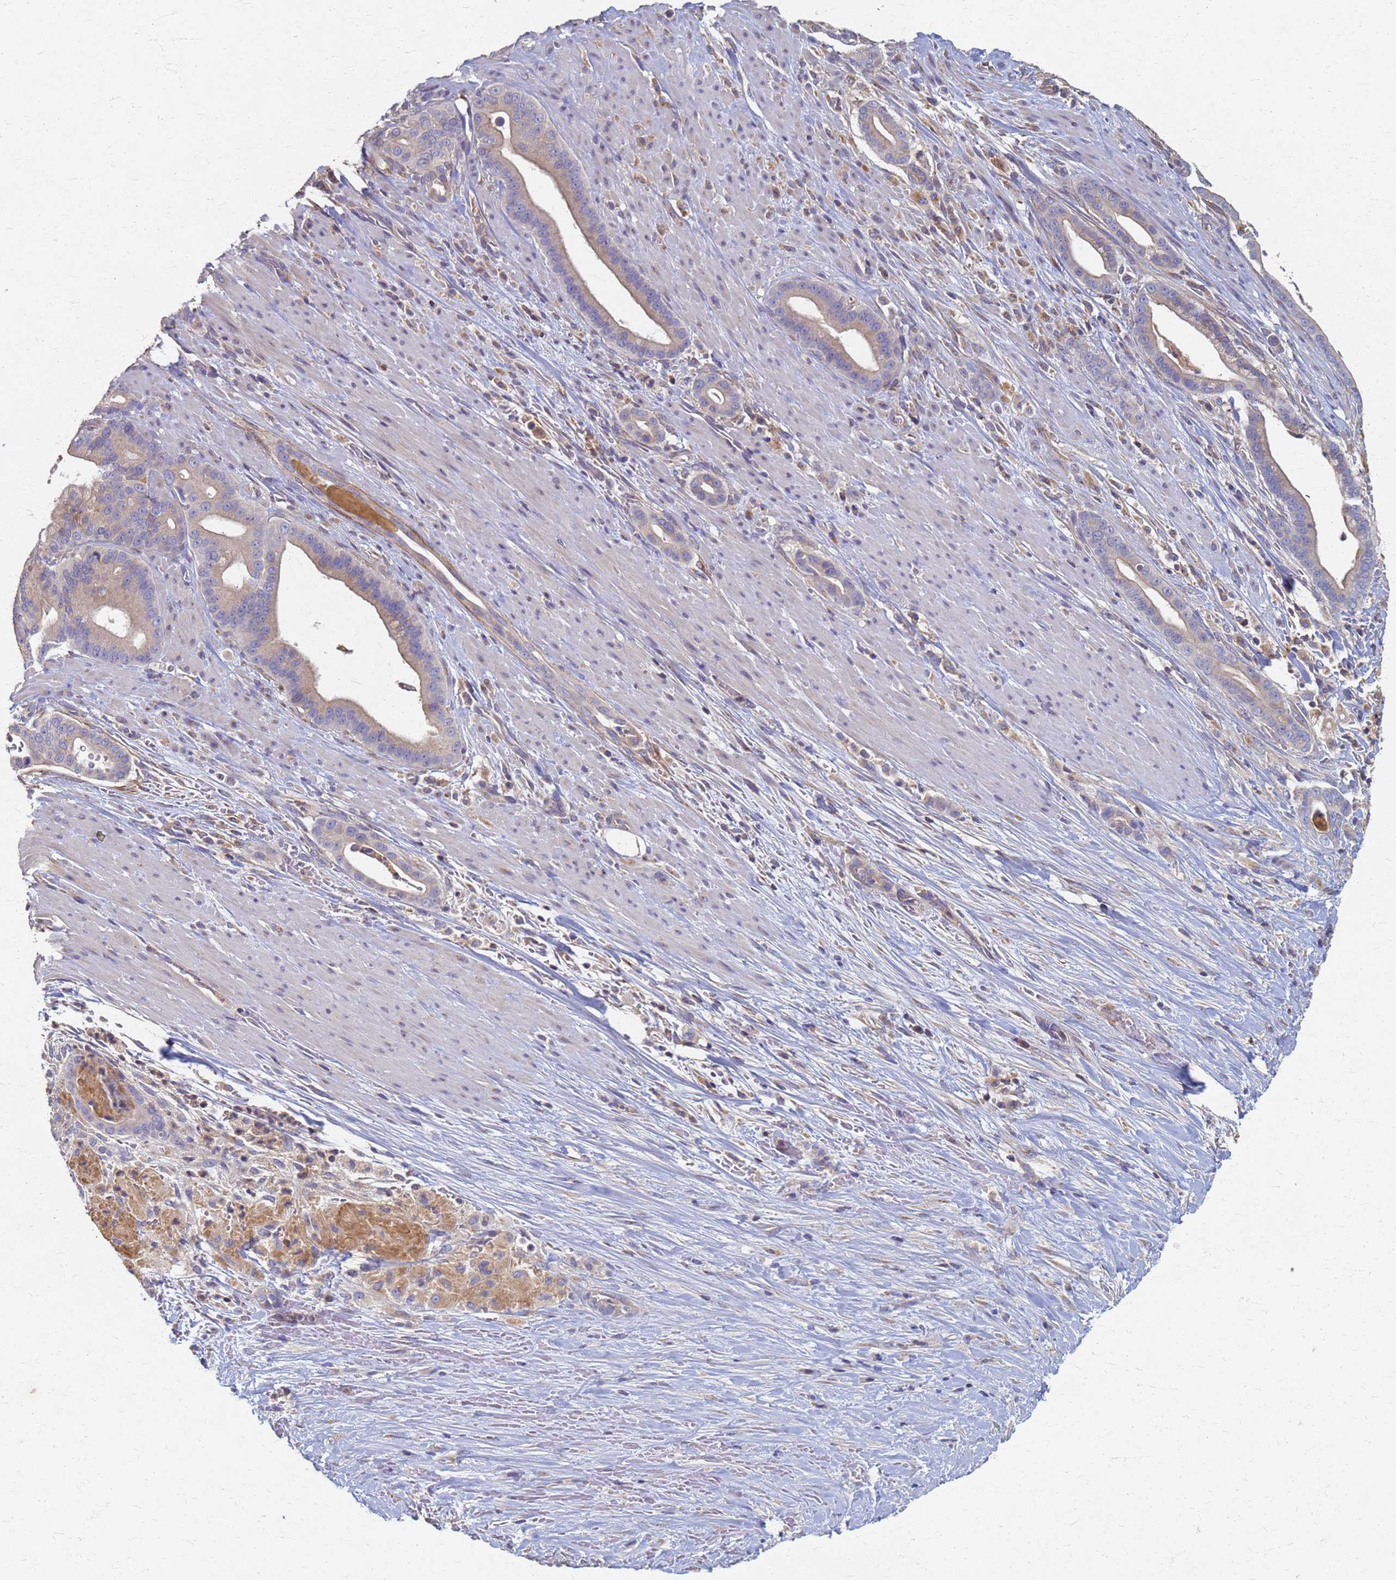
{"staining": {"intensity": "weak", "quantity": "<25%", "location": "cytoplasmic/membranous"}, "tissue": "pancreatic cancer", "cell_type": "Tumor cells", "image_type": "cancer", "snomed": [{"axis": "morphology", "description": "Adenocarcinoma, NOS"}, {"axis": "topography", "description": "Pancreas"}], "caption": "High power microscopy image of an immunohistochemistry micrograph of pancreatic cancer, revealing no significant staining in tumor cells.", "gene": "KRCC1", "patient": {"sex": "male", "age": 63}}